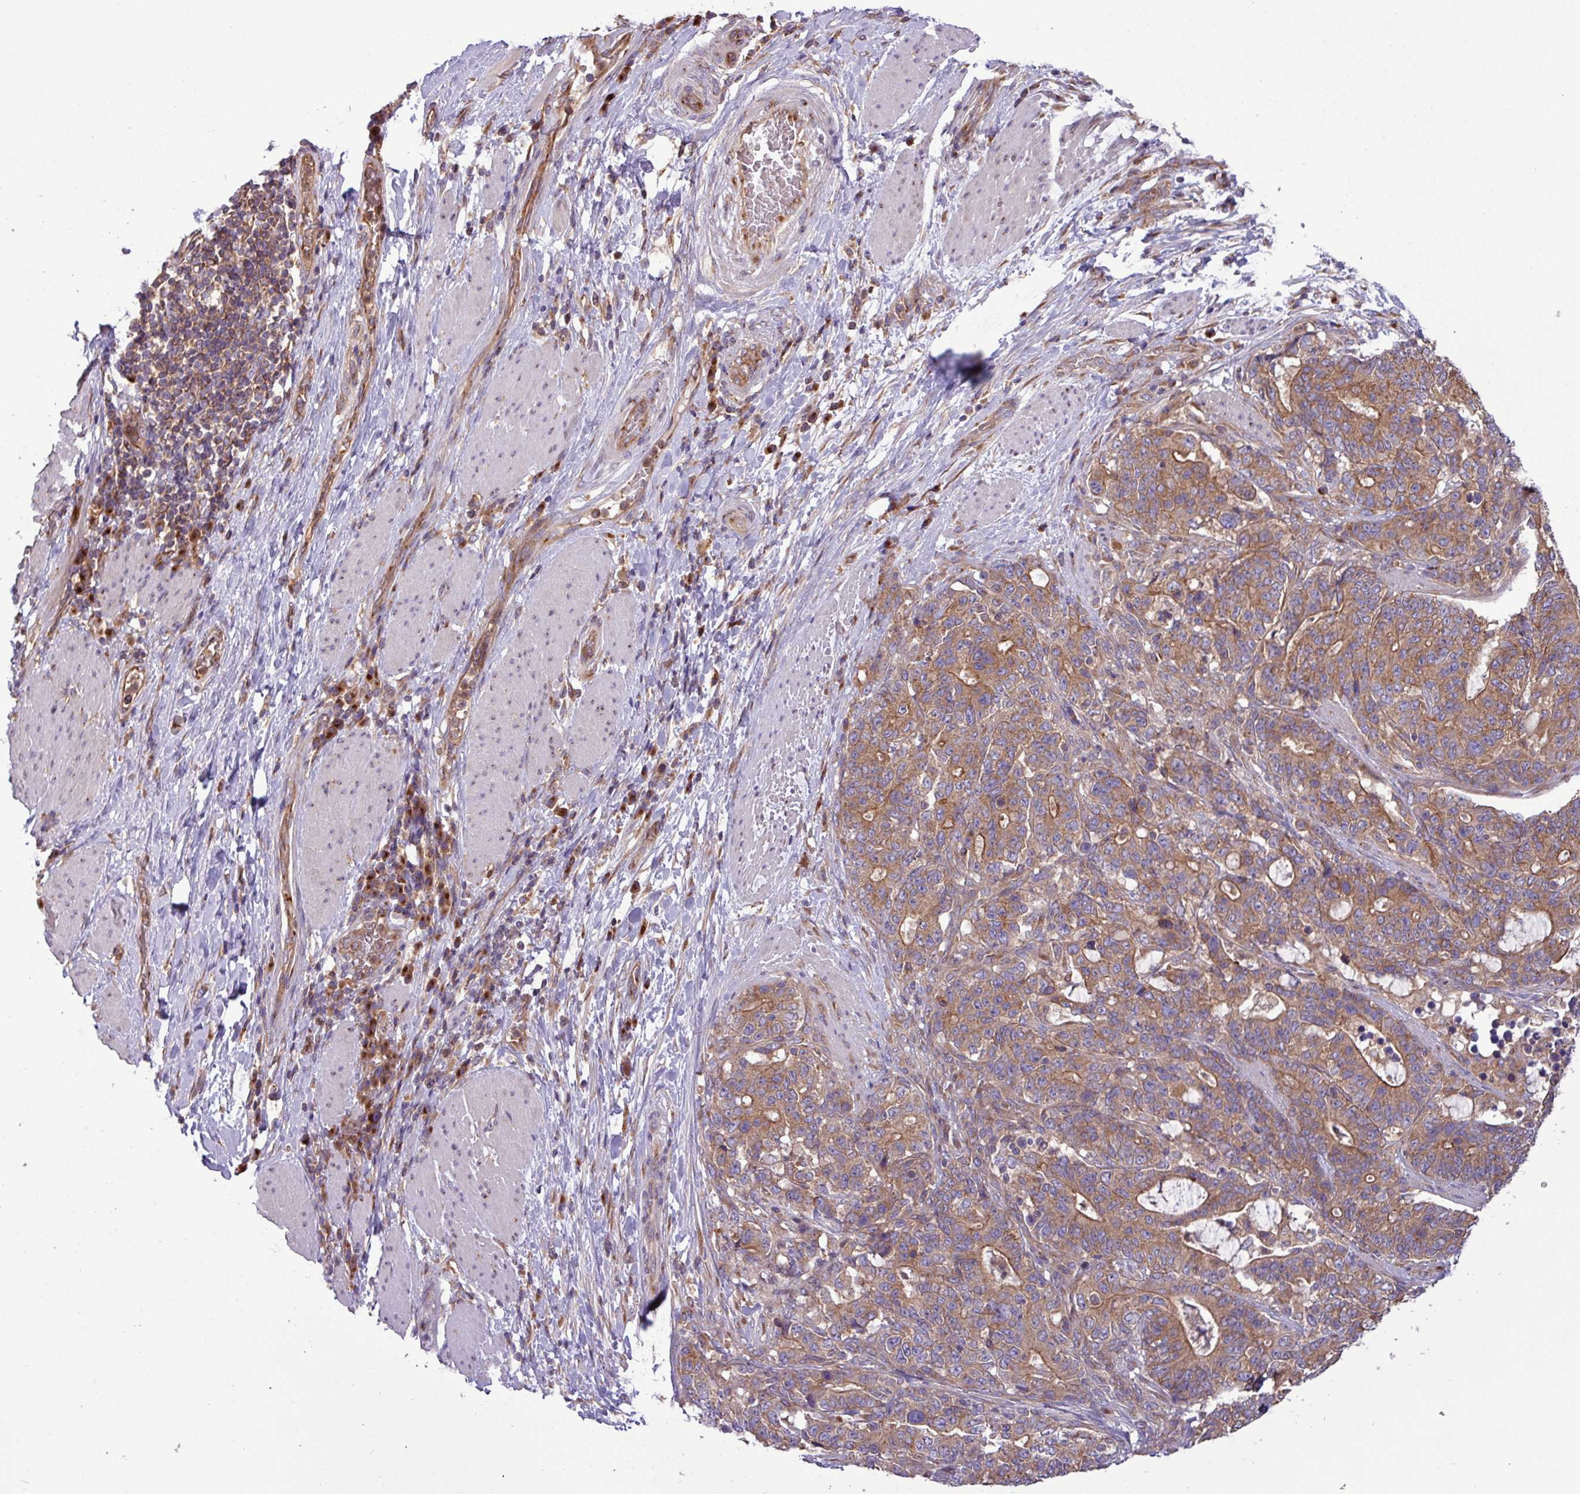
{"staining": {"intensity": "moderate", "quantity": ">75%", "location": "cytoplasmic/membranous"}, "tissue": "stomach cancer", "cell_type": "Tumor cells", "image_type": "cancer", "snomed": [{"axis": "morphology", "description": "Normal tissue, NOS"}, {"axis": "morphology", "description": "Adenocarcinoma, NOS"}, {"axis": "topography", "description": "Stomach"}], "caption": "Moderate cytoplasmic/membranous expression is present in about >75% of tumor cells in stomach adenocarcinoma.", "gene": "RAB19", "patient": {"sex": "female", "age": 64}}